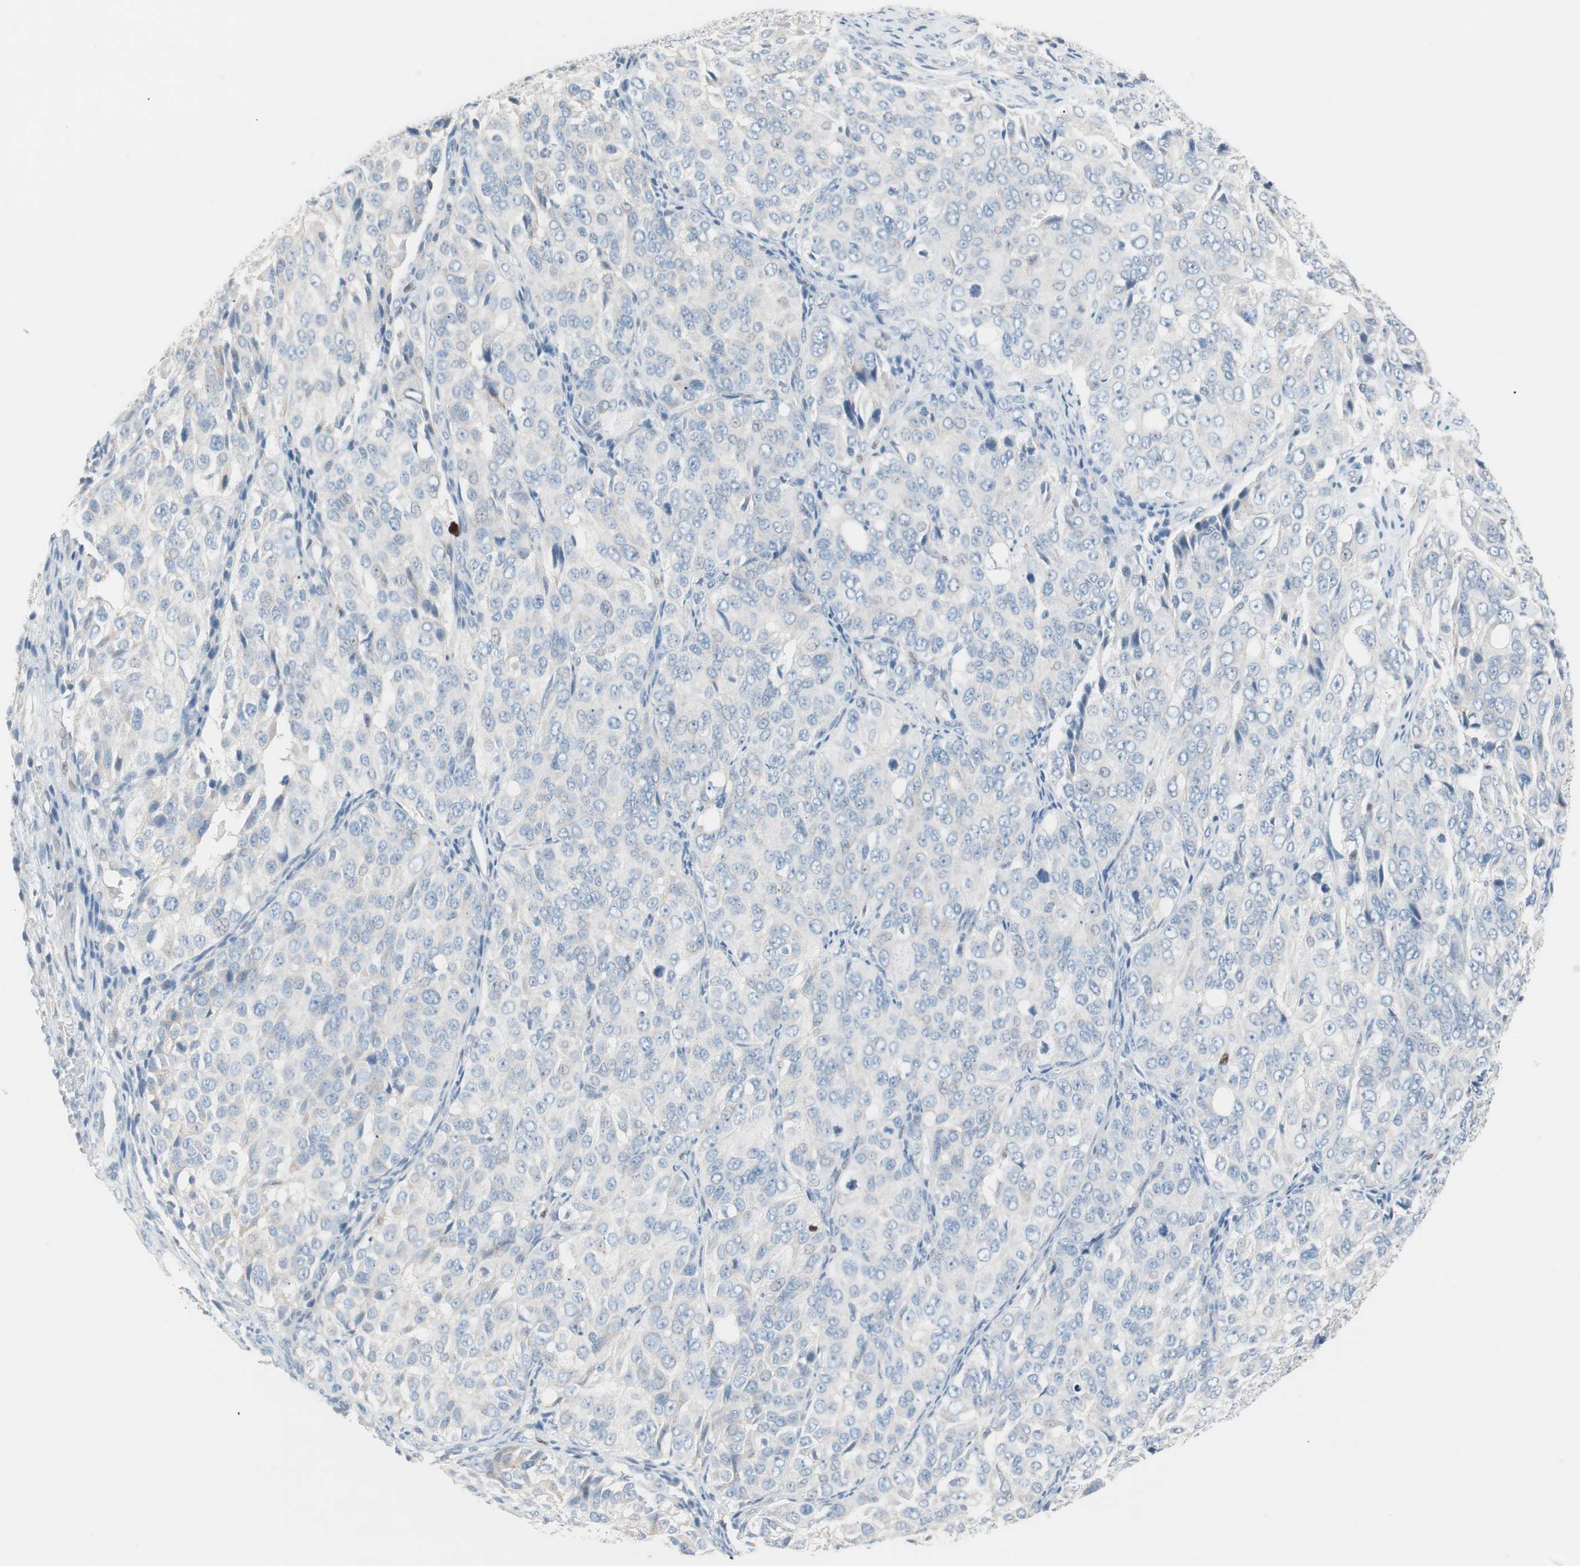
{"staining": {"intensity": "weak", "quantity": "<25%", "location": "cytoplasmic/membranous"}, "tissue": "ovarian cancer", "cell_type": "Tumor cells", "image_type": "cancer", "snomed": [{"axis": "morphology", "description": "Carcinoma, endometroid"}, {"axis": "topography", "description": "Ovary"}], "caption": "Photomicrograph shows no significant protein staining in tumor cells of ovarian cancer.", "gene": "FOSL1", "patient": {"sex": "female", "age": 51}}